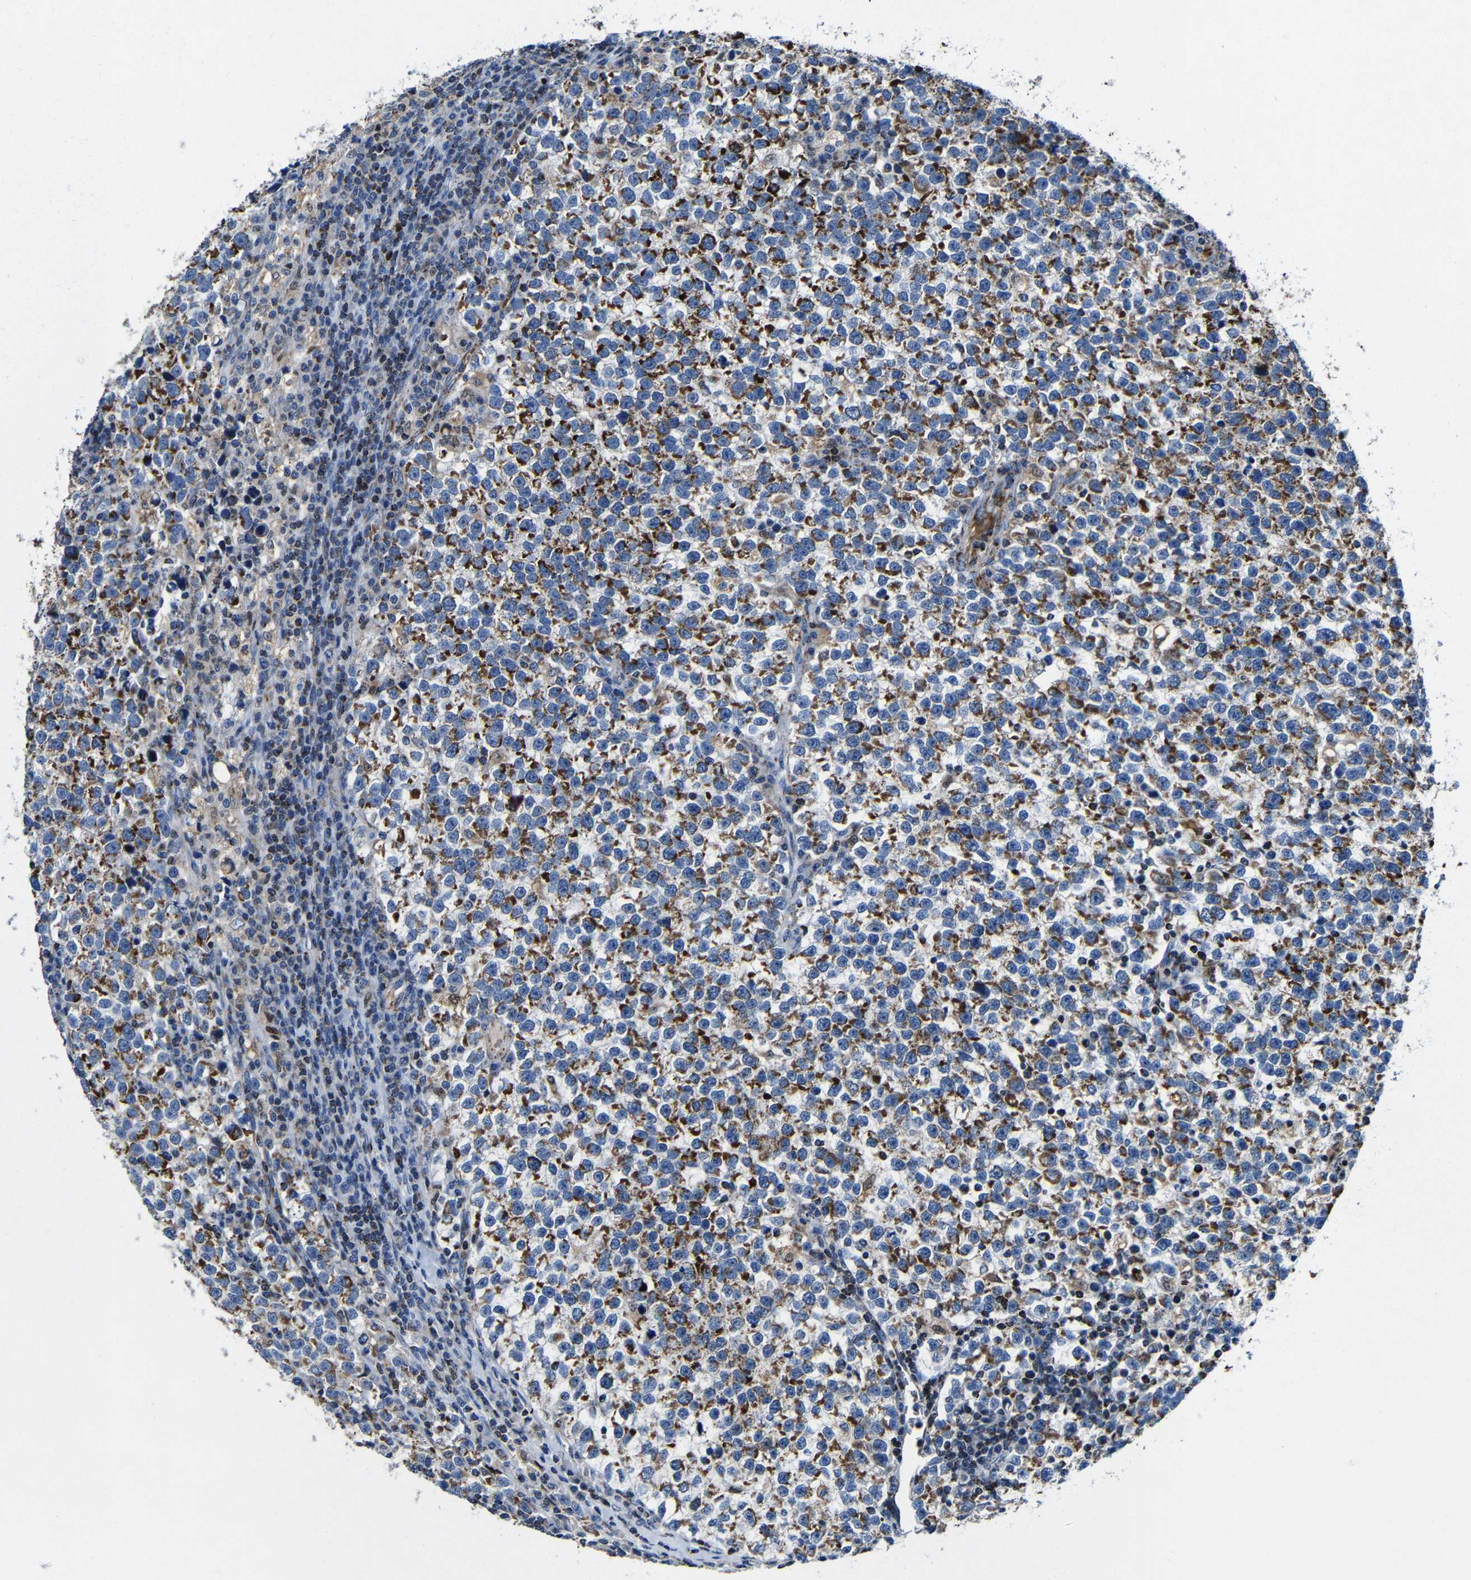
{"staining": {"intensity": "moderate", "quantity": "<25%", "location": "cytoplasmic/membranous"}, "tissue": "testis cancer", "cell_type": "Tumor cells", "image_type": "cancer", "snomed": [{"axis": "morphology", "description": "Normal tissue, NOS"}, {"axis": "morphology", "description": "Seminoma, NOS"}, {"axis": "topography", "description": "Testis"}], "caption": "Immunohistochemical staining of testis seminoma demonstrates low levels of moderate cytoplasmic/membranous expression in about <25% of tumor cells.", "gene": "CA5B", "patient": {"sex": "male", "age": 43}}